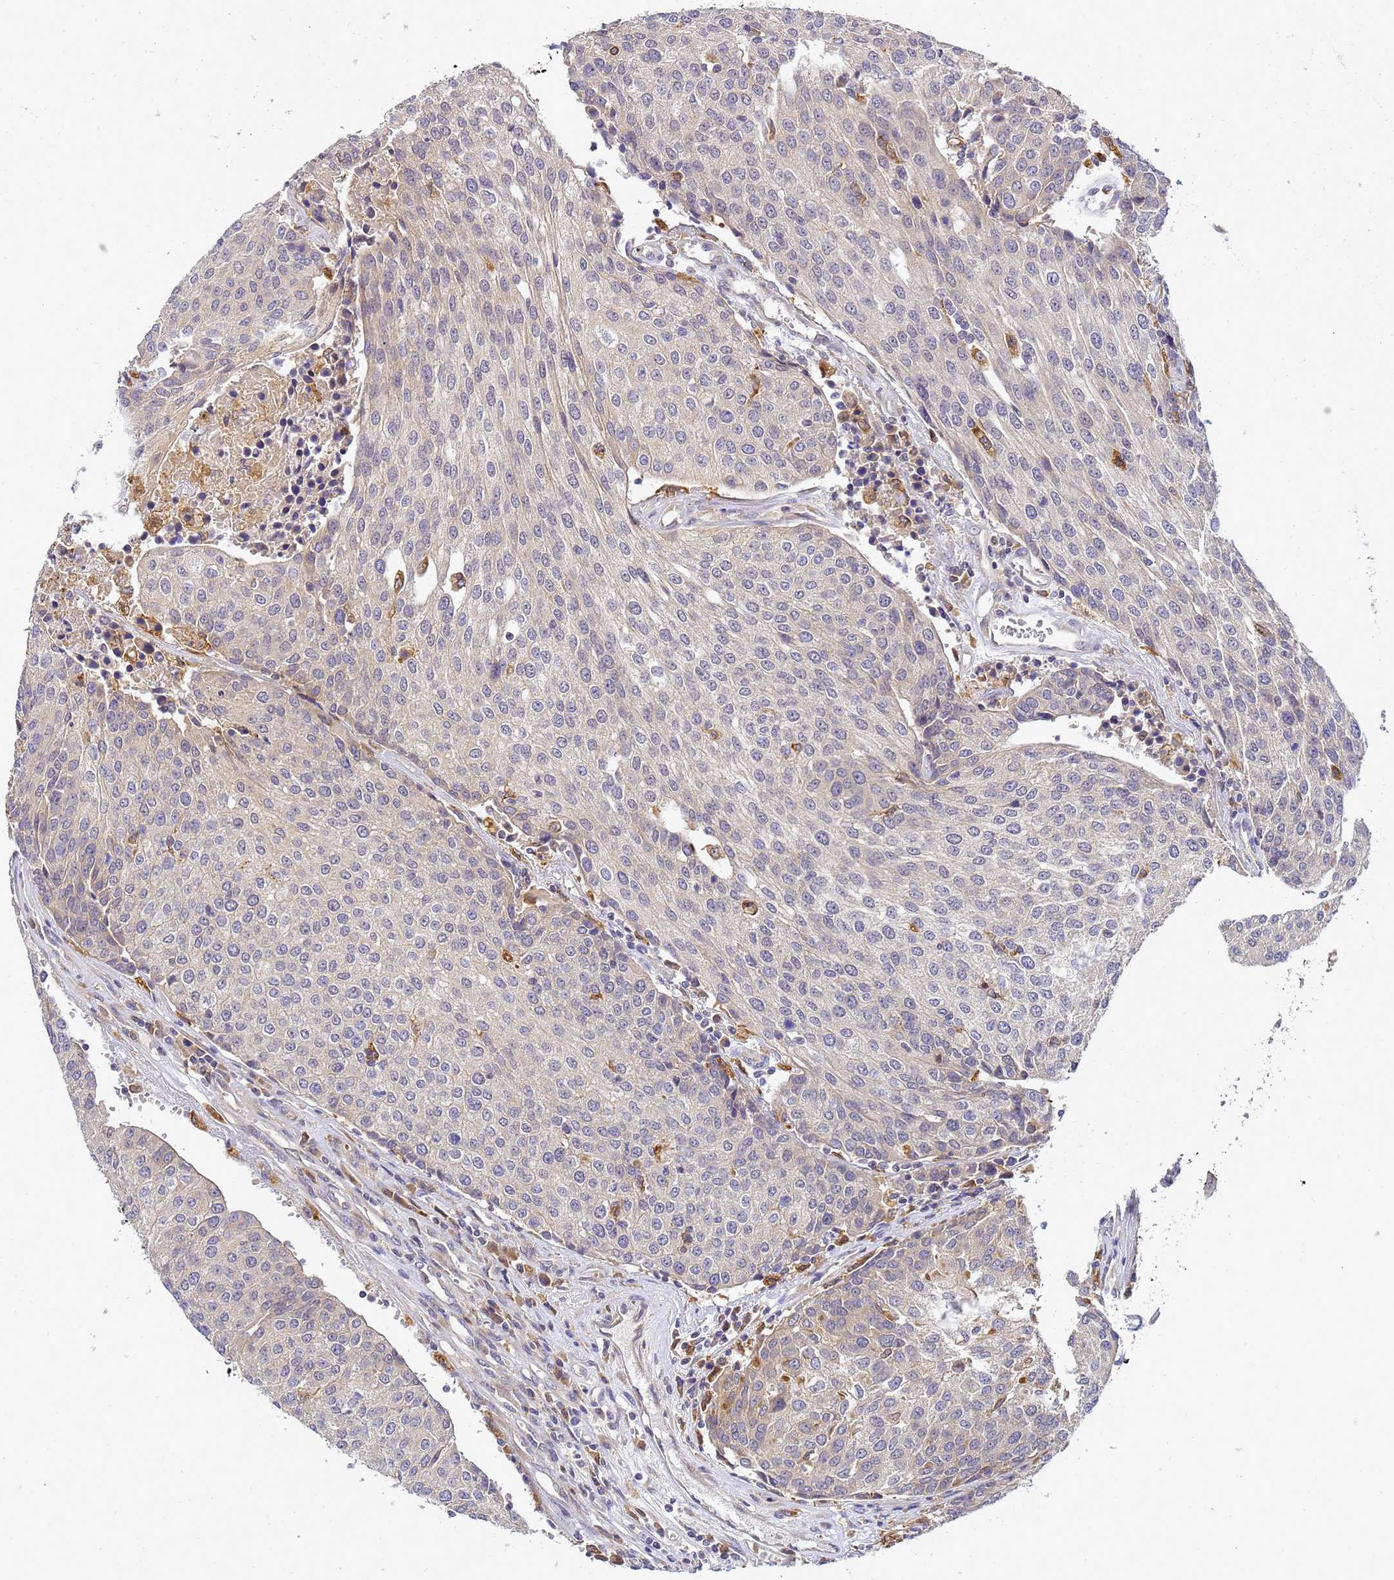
{"staining": {"intensity": "weak", "quantity": "<25%", "location": "cytoplasmic/membranous"}, "tissue": "urothelial cancer", "cell_type": "Tumor cells", "image_type": "cancer", "snomed": [{"axis": "morphology", "description": "Urothelial carcinoma, High grade"}, {"axis": "topography", "description": "Urinary bladder"}], "caption": "There is no significant staining in tumor cells of urothelial cancer. The staining is performed using DAB brown chromogen with nuclei counter-stained in using hematoxylin.", "gene": "ADPGK", "patient": {"sex": "female", "age": 85}}